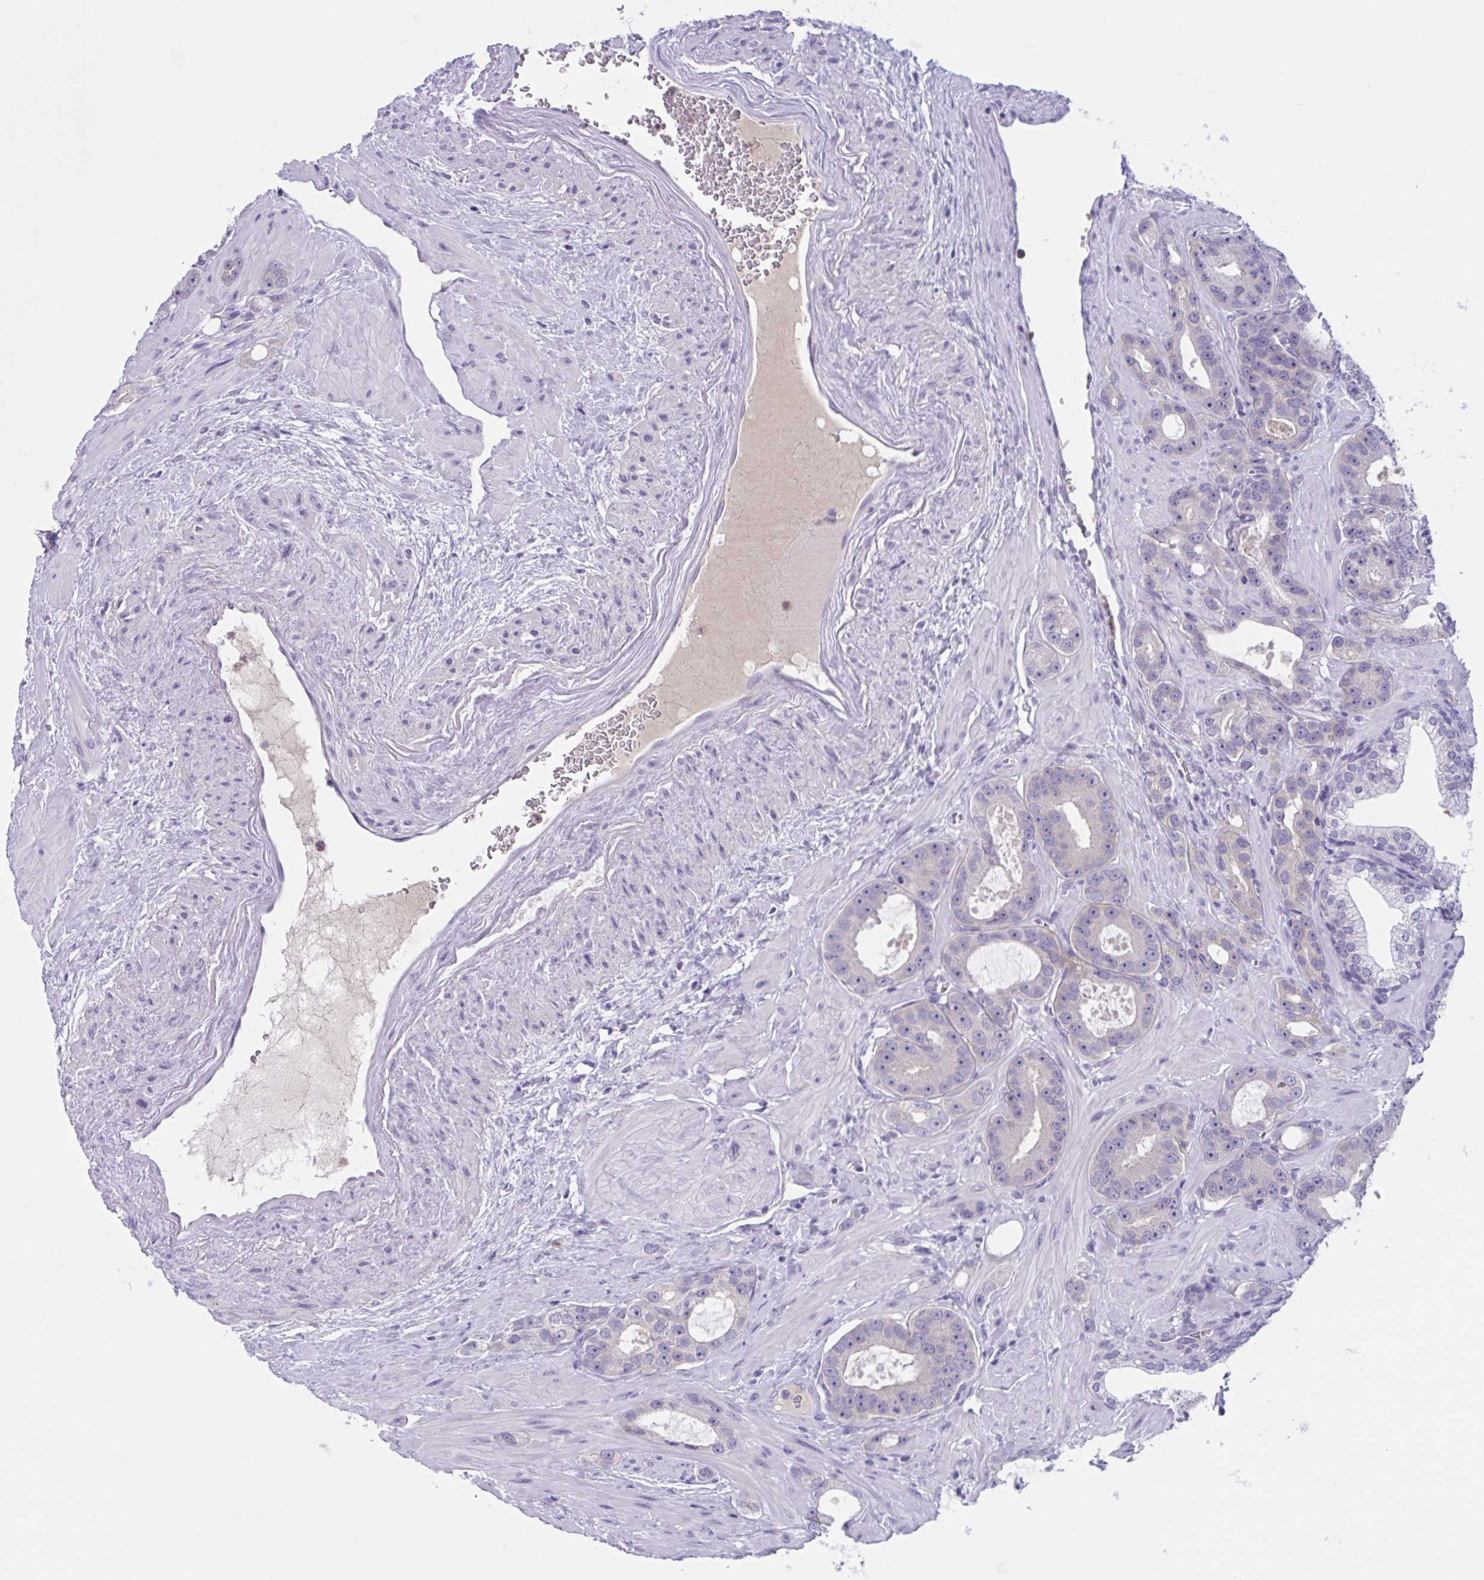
{"staining": {"intensity": "negative", "quantity": "none", "location": "none"}, "tissue": "prostate cancer", "cell_type": "Tumor cells", "image_type": "cancer", "snomed": [{"axis": "morphology", "description": "Adenocarcinoma, High grade"}, {"axis": "topography", "description": "Prostate"}], "caption": "Immunohistochemistry photomicrograph of neoplastic tissue: prostate cancer stained with DAB (3,3'-diaminobenzidine) reveals no significant protein expression in tumor cells.", "gene": "WNT9B", "patient": {"sex": "male", "age": 65}}